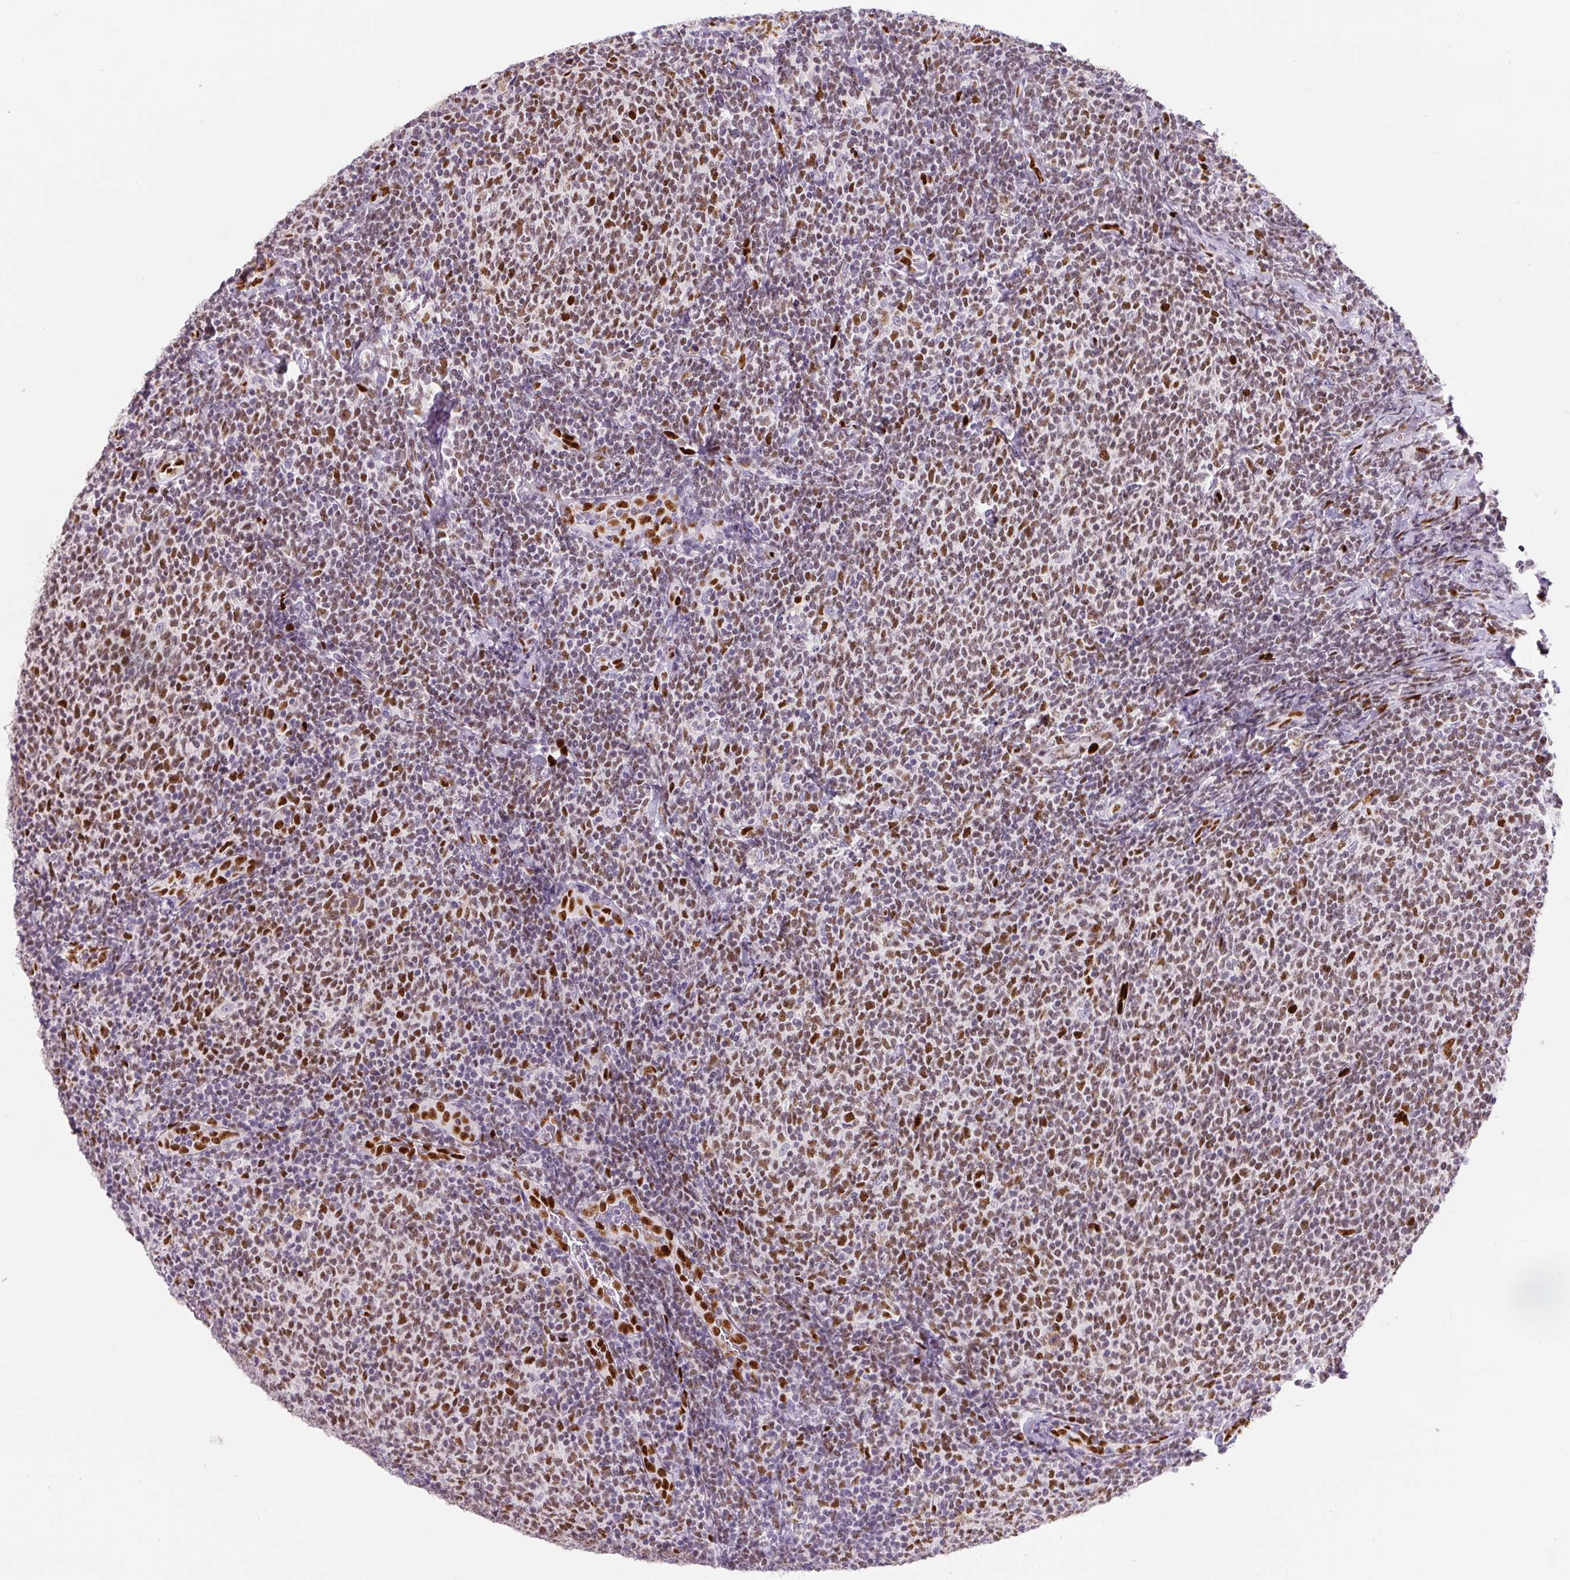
{"staining": {"intensity": "moderate", "quantity": ">75%", "location": "nuclear"}, "tissue": "lymphoma", "cell_type": "Tumor cells", "image_type": "cancer", "snomed": [{"axis": "morphology", "description": "Malignant lymphoma, non-Hodgkin's type, Low grade"}, {"axis": "topography", "description": "Lymph node"}], "caption": "Immunohistochemical staining of lymphoma displays moderate nuclear protein staining in approximately >75% of tumor cells. The staining is performed using DAB brown chromogen to label protein expression. The nuclei are counter-stained blue using hematoxylin.", "gene": "ZEB1", "patient": {"sex": "male", "age": 52}}